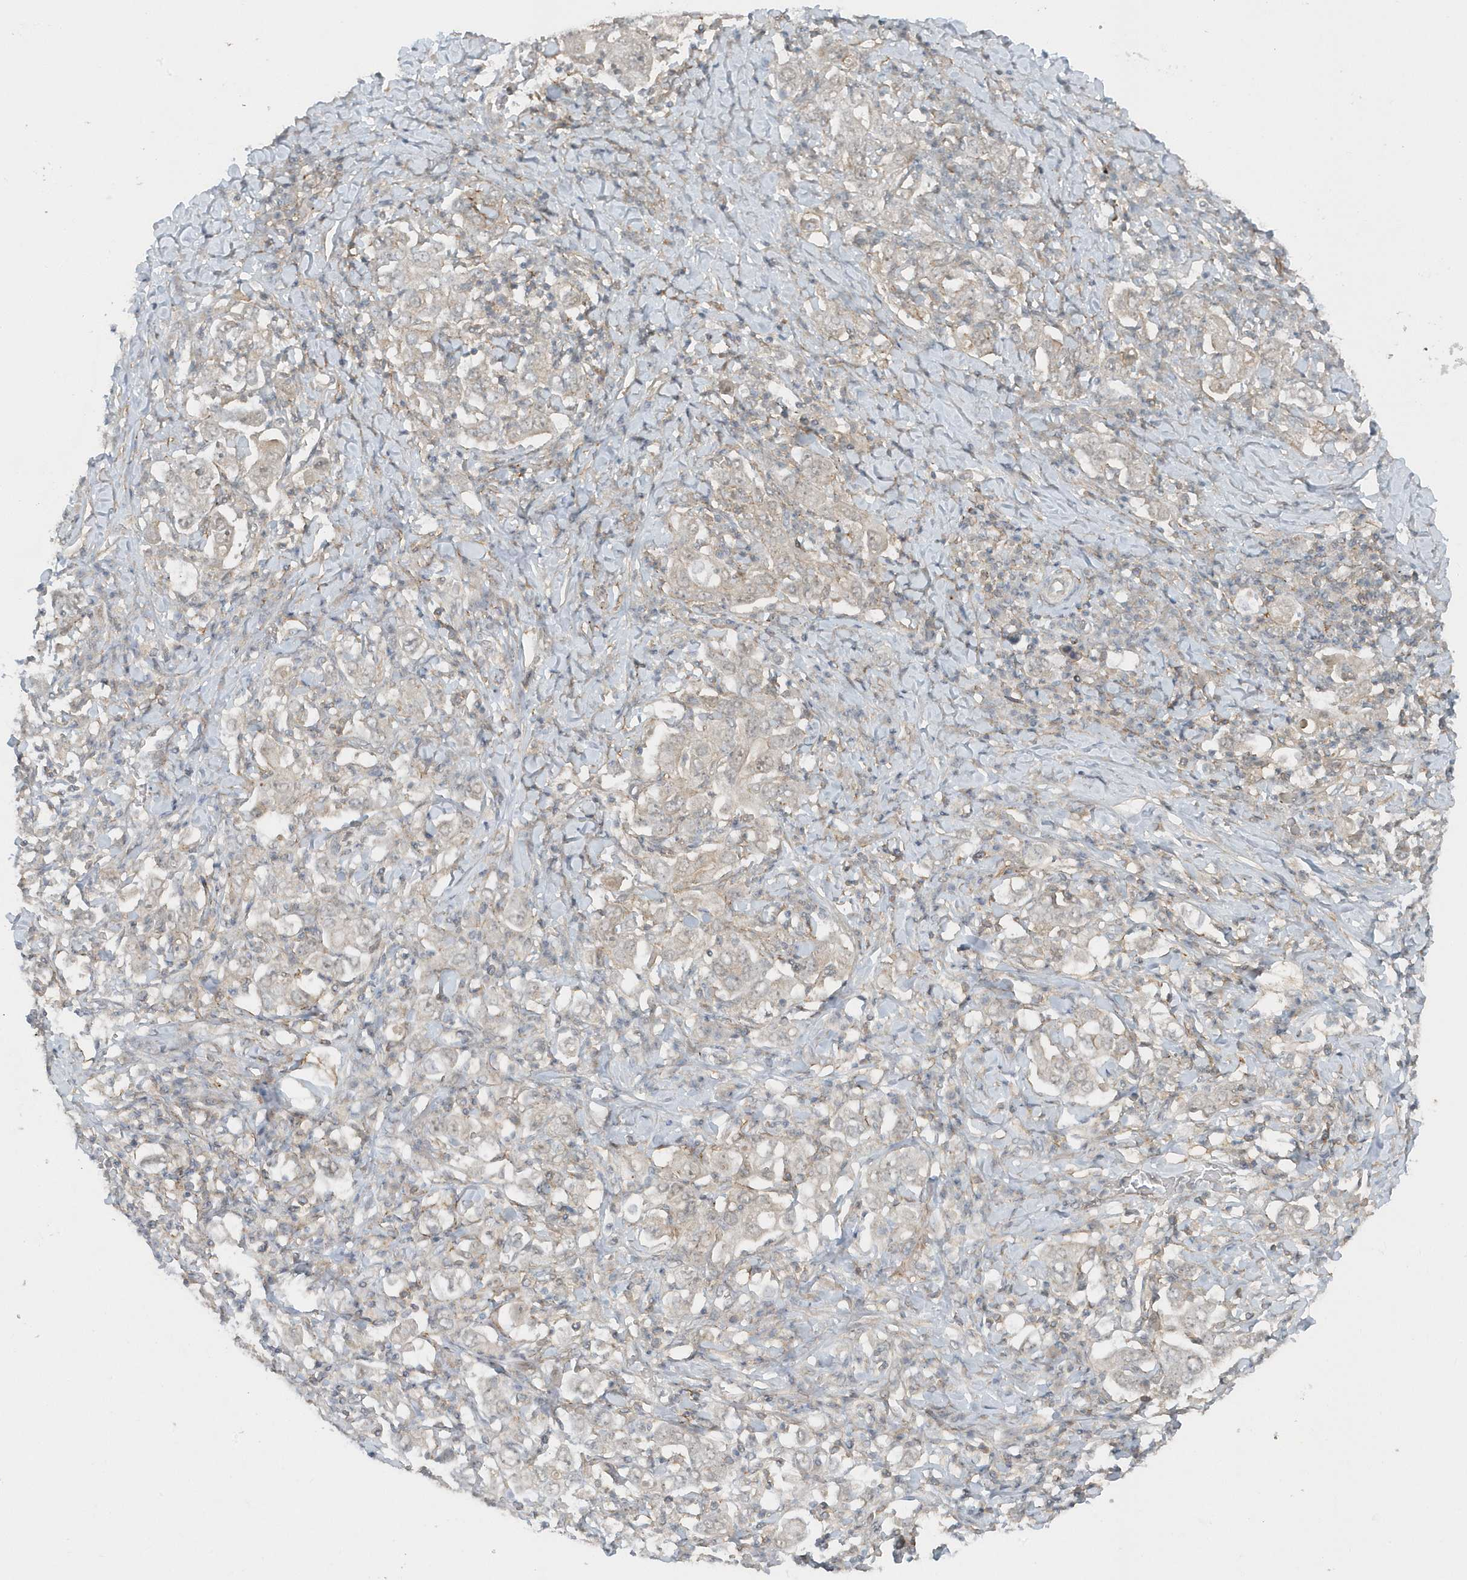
{"staining": {"intensity": "negative", "quantity": "none", "location": "none"}, "tissue": "stomach cancer", "cell_type": "Tumor cells", "image_type": "cancer", "snomed": [{"axis": "morphology", "description": "Adenocarcinoma, NOS"}, {"axis": "topography", "description": "Stomach, upper"}], "caption": "DAB (3,3'-diaminobenzidine) immunohistochemical staining of human stomach cancer displays no significant positivity in tumor cells. Brightfield microscopy of immunohistochemistry (IHC) stained with DAB (3,3'-diaminobenzidine) (brown) and hematoxylin (blue), captured at high magnification.", "gene": "PARD3B", "patient": {"sex": "male", "age": 62}}